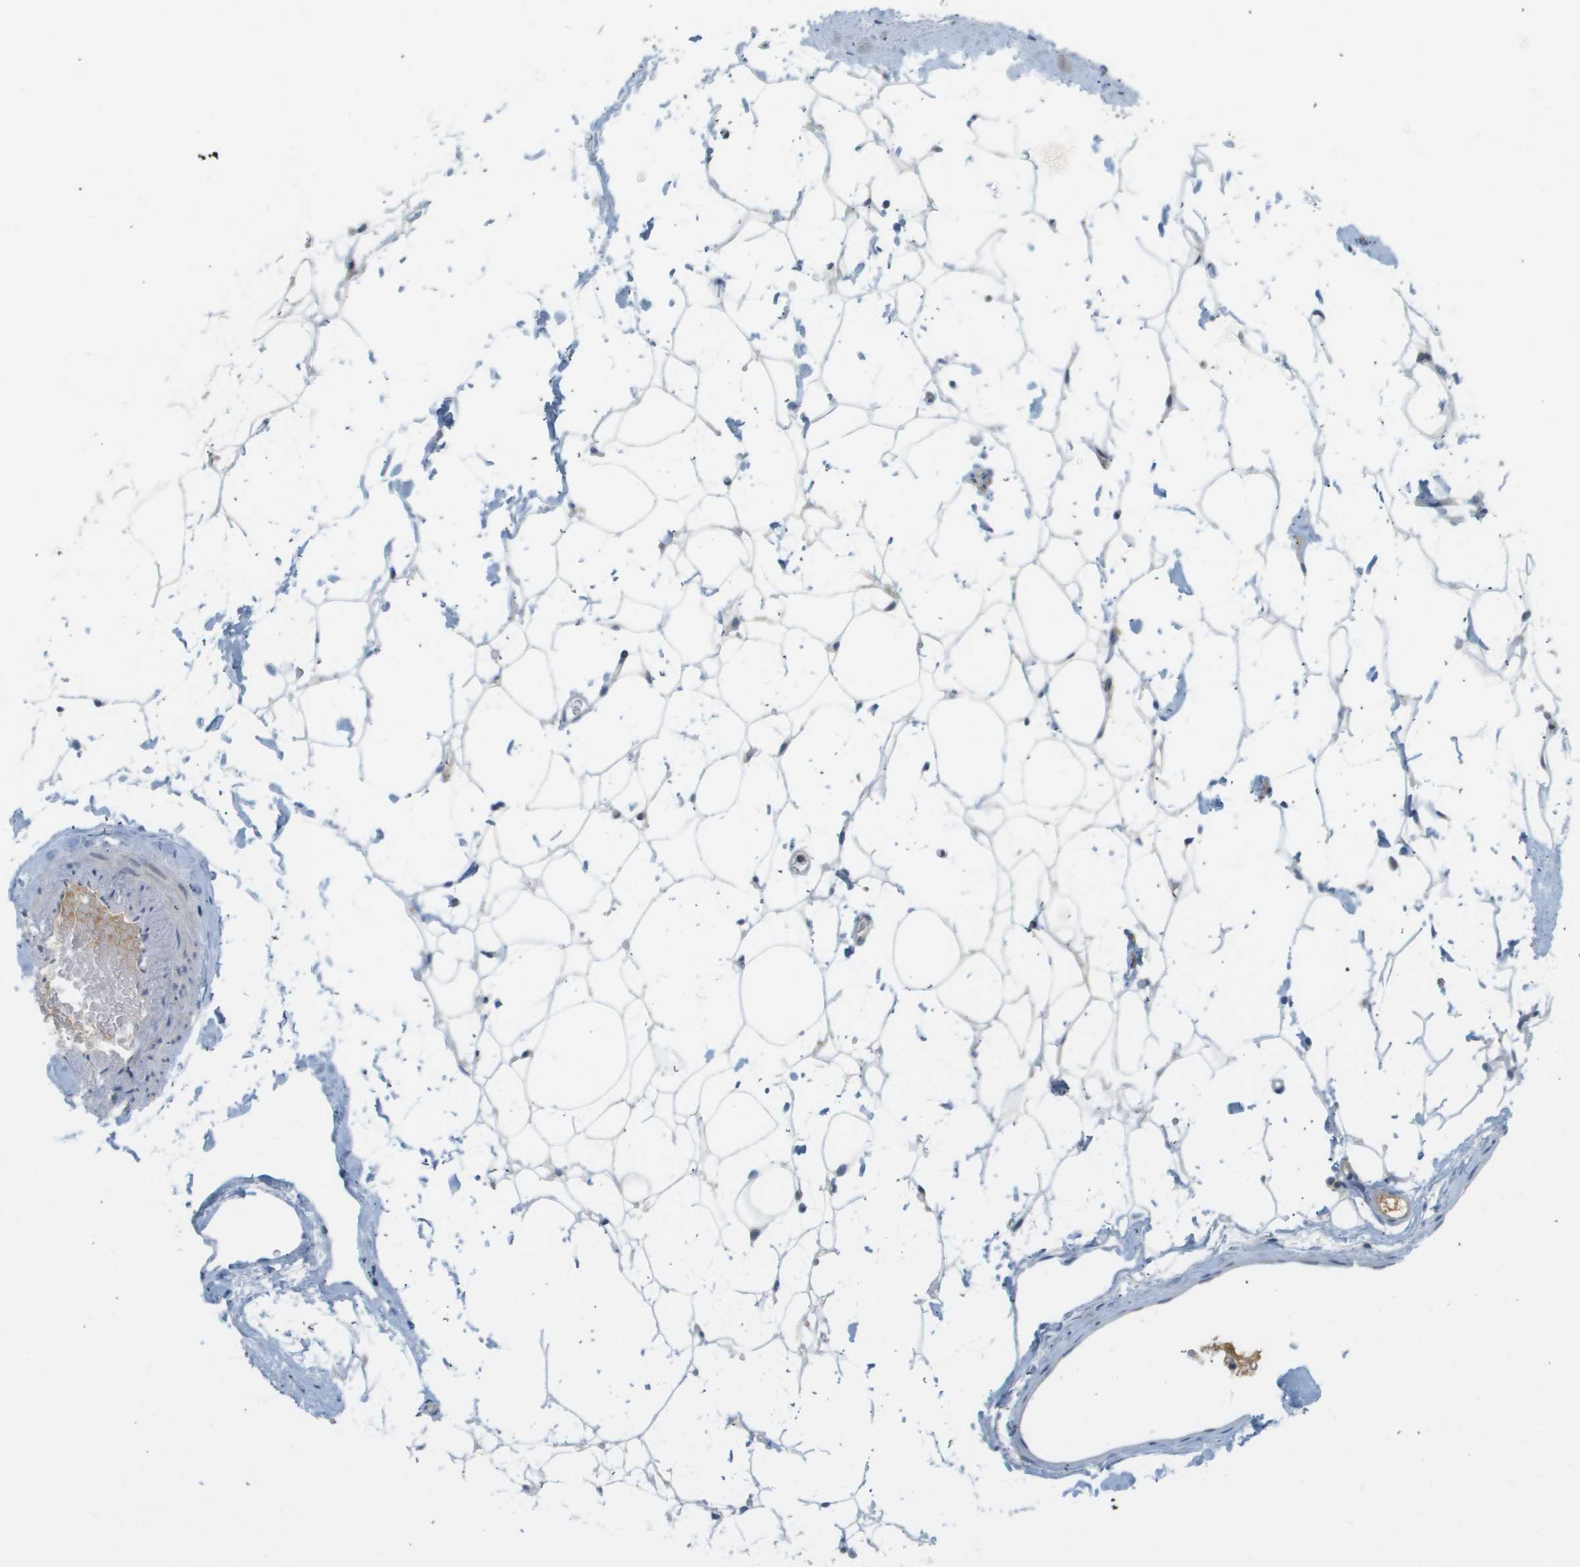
{"staining": {"intensity": "weak", "quantity": "25%-75%", "location": "cytoplasmic/membranous"}, "tissue": "adipose tissue", "cell_type": "Adipocytes", "image_type": "normal", "snomed": [{"axis": "morphology", "description": "Normal tissue, NOS"}, {"axis": "topography", "description": "Breast"}, {"axis": "topography", "description": "Soft tissue"}], "caption": "IHC of benign adipose tissue reveals low levels of weak cytoplasmic/membranous positivity in about 25%-75% of adipocytes. (DAB IHC, brown staining for protein, blue staining for nuclei).", "gene": "PROC", "patient": {"sex": "female", "age": 75}}